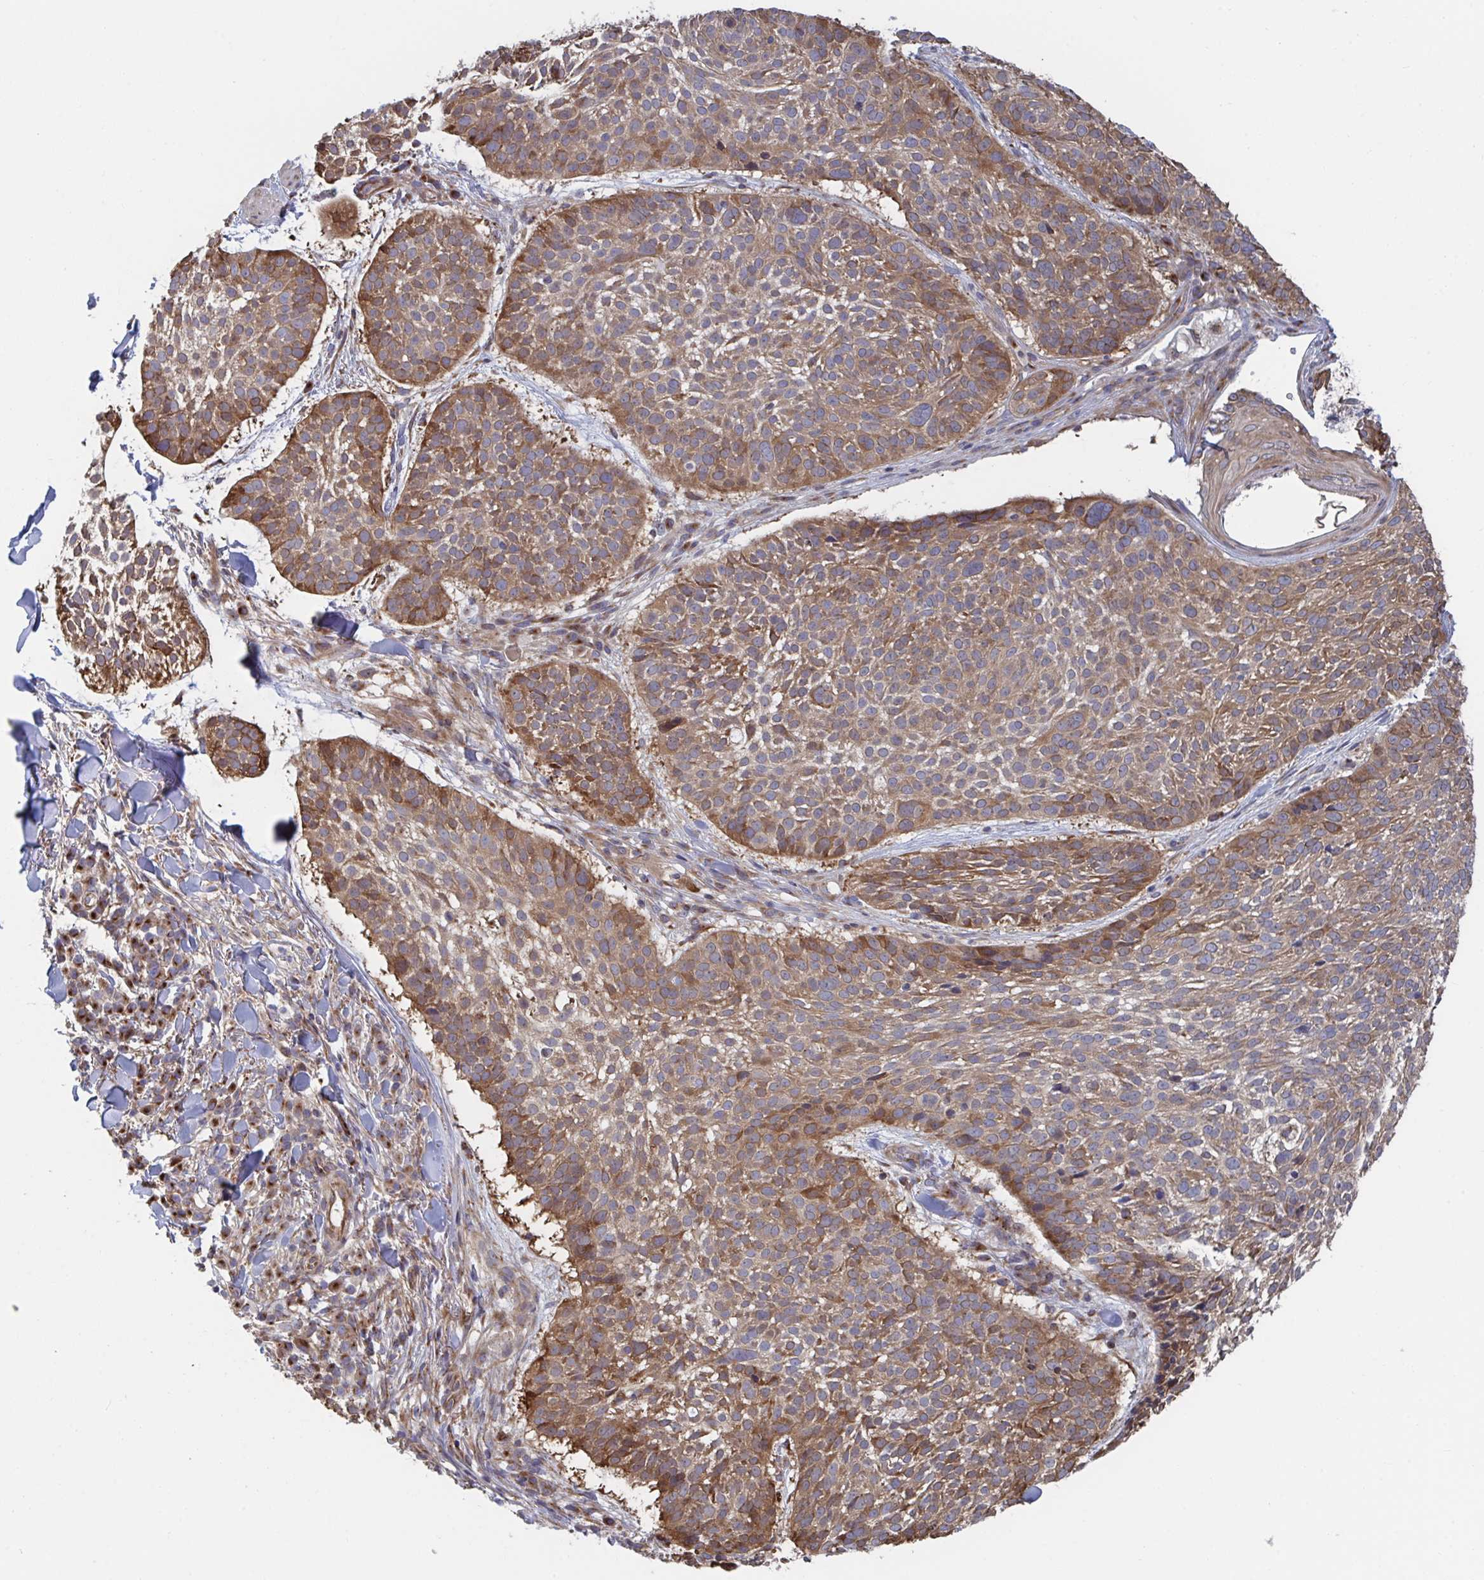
{"staining": {"intensity": "moderate", "quantity": ">75%", "location": "cytoplasmic/membranous"}, "tissue": "skin cancer", "cell_type": "Tumor cells", "image_type": "cancer", "snomed": [{"axis": "morphology", "description": "Basal cell carcinoma"}, {"axis": "topography", "description": "Skin"}, {"axis": "topography", "description": "Skin of scalp"}], "caption": "Skin basal cell carcinoma stained with a protein marker displays moderate staining in tumor cells.", "gene": "FJX1", "patient": {"sex": "female", "age": 45}}